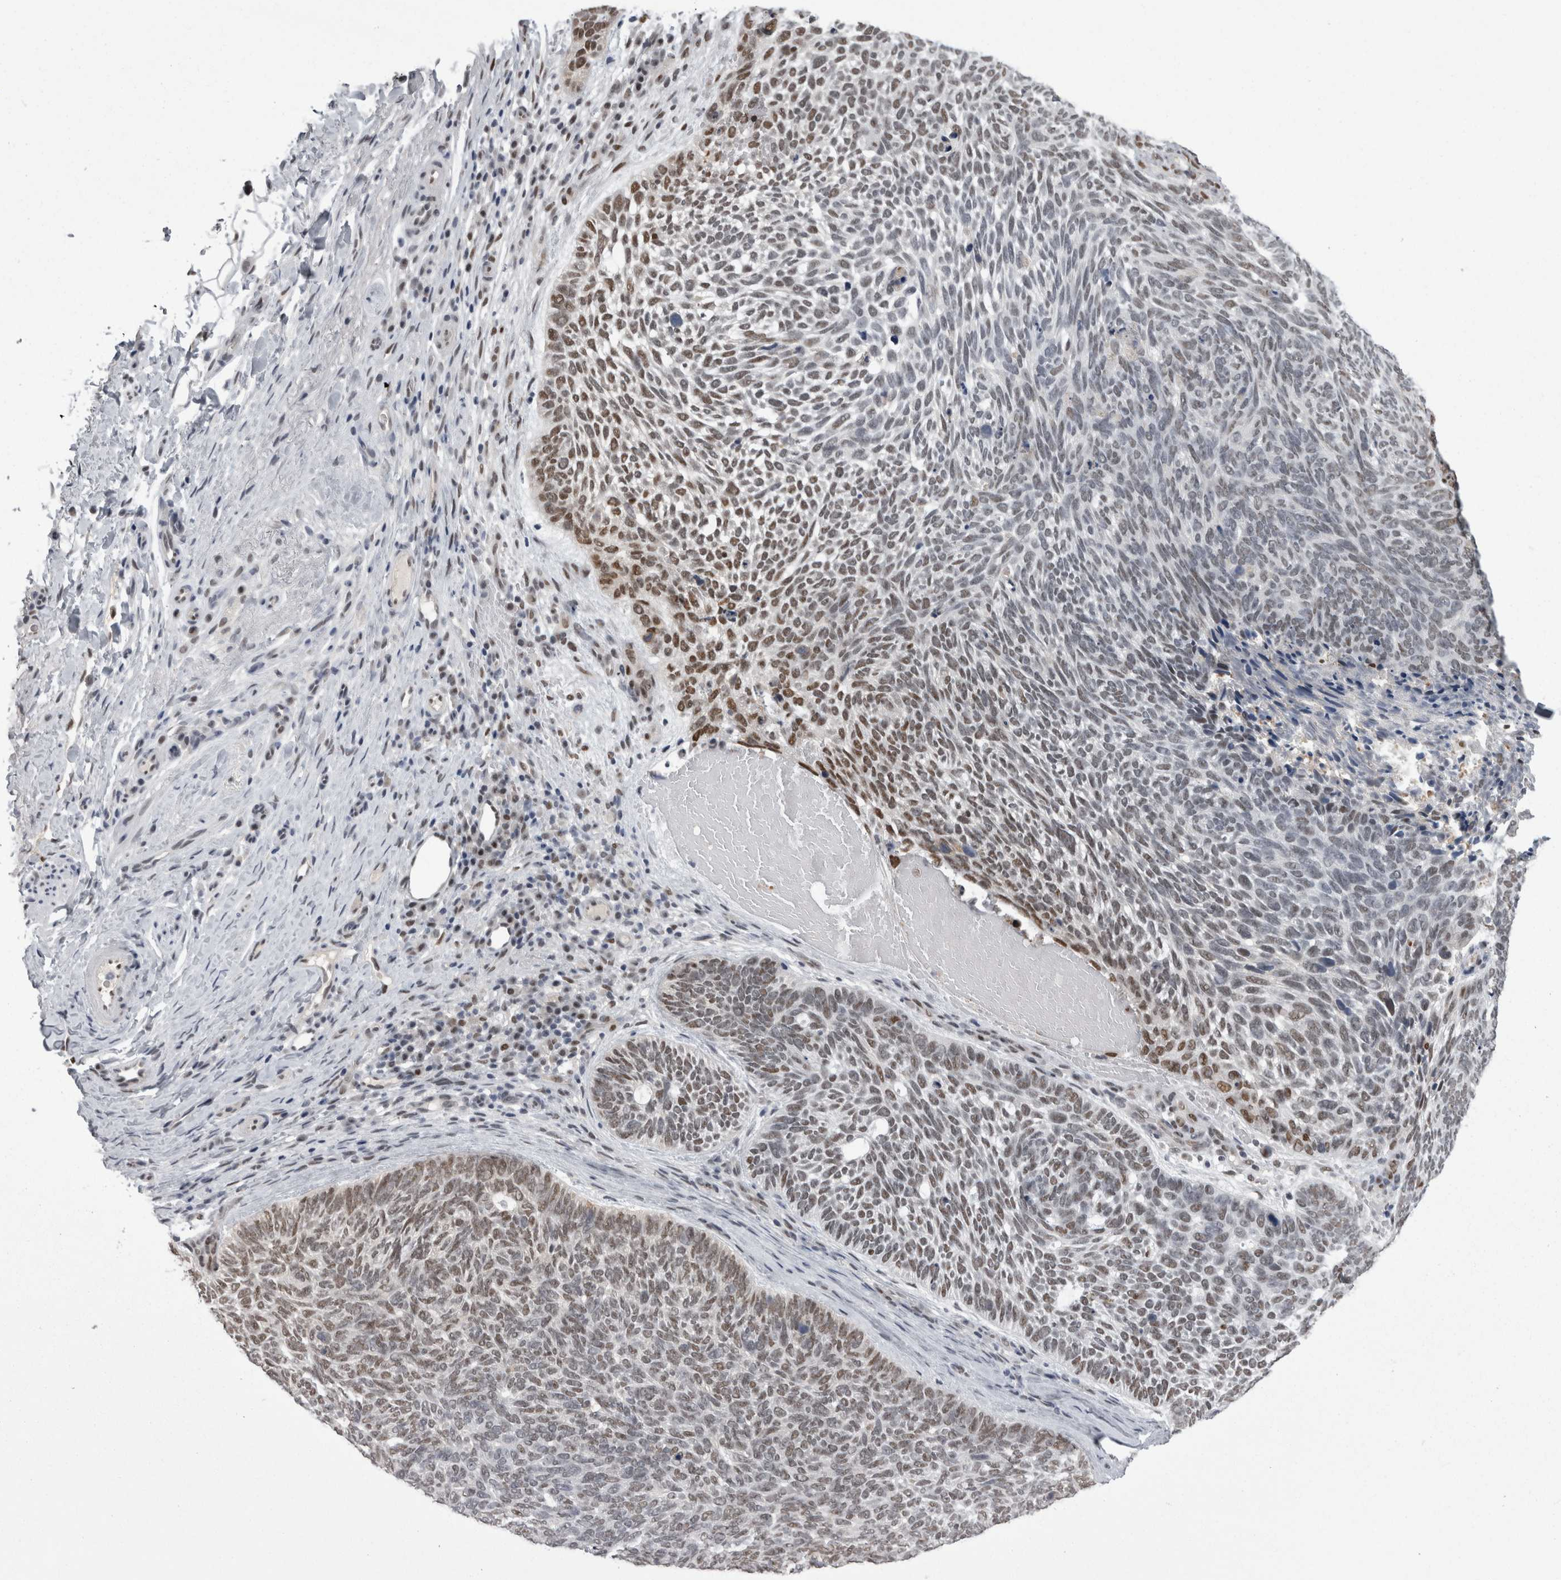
{"staining": {"intensity": "moderate", "quantity": "<25%", "location": "nuclear"}, "tissue": "skin cancer", "cell_type": "Tumor cells", "image_type": "cancer", "snomed": [{"axis": "morphology", "description": "Basal cell carcinoma"}, {"axis": "topography", "description": "Skin"}], "caption": "Human skin basal cell carcinoma stained for a protein (brown) demonstrates moderate nuclear positive staining in approximately <25% of tumor cells.", "gene": "C1orf54", "patient": {"sex": "female", "age": 85}}